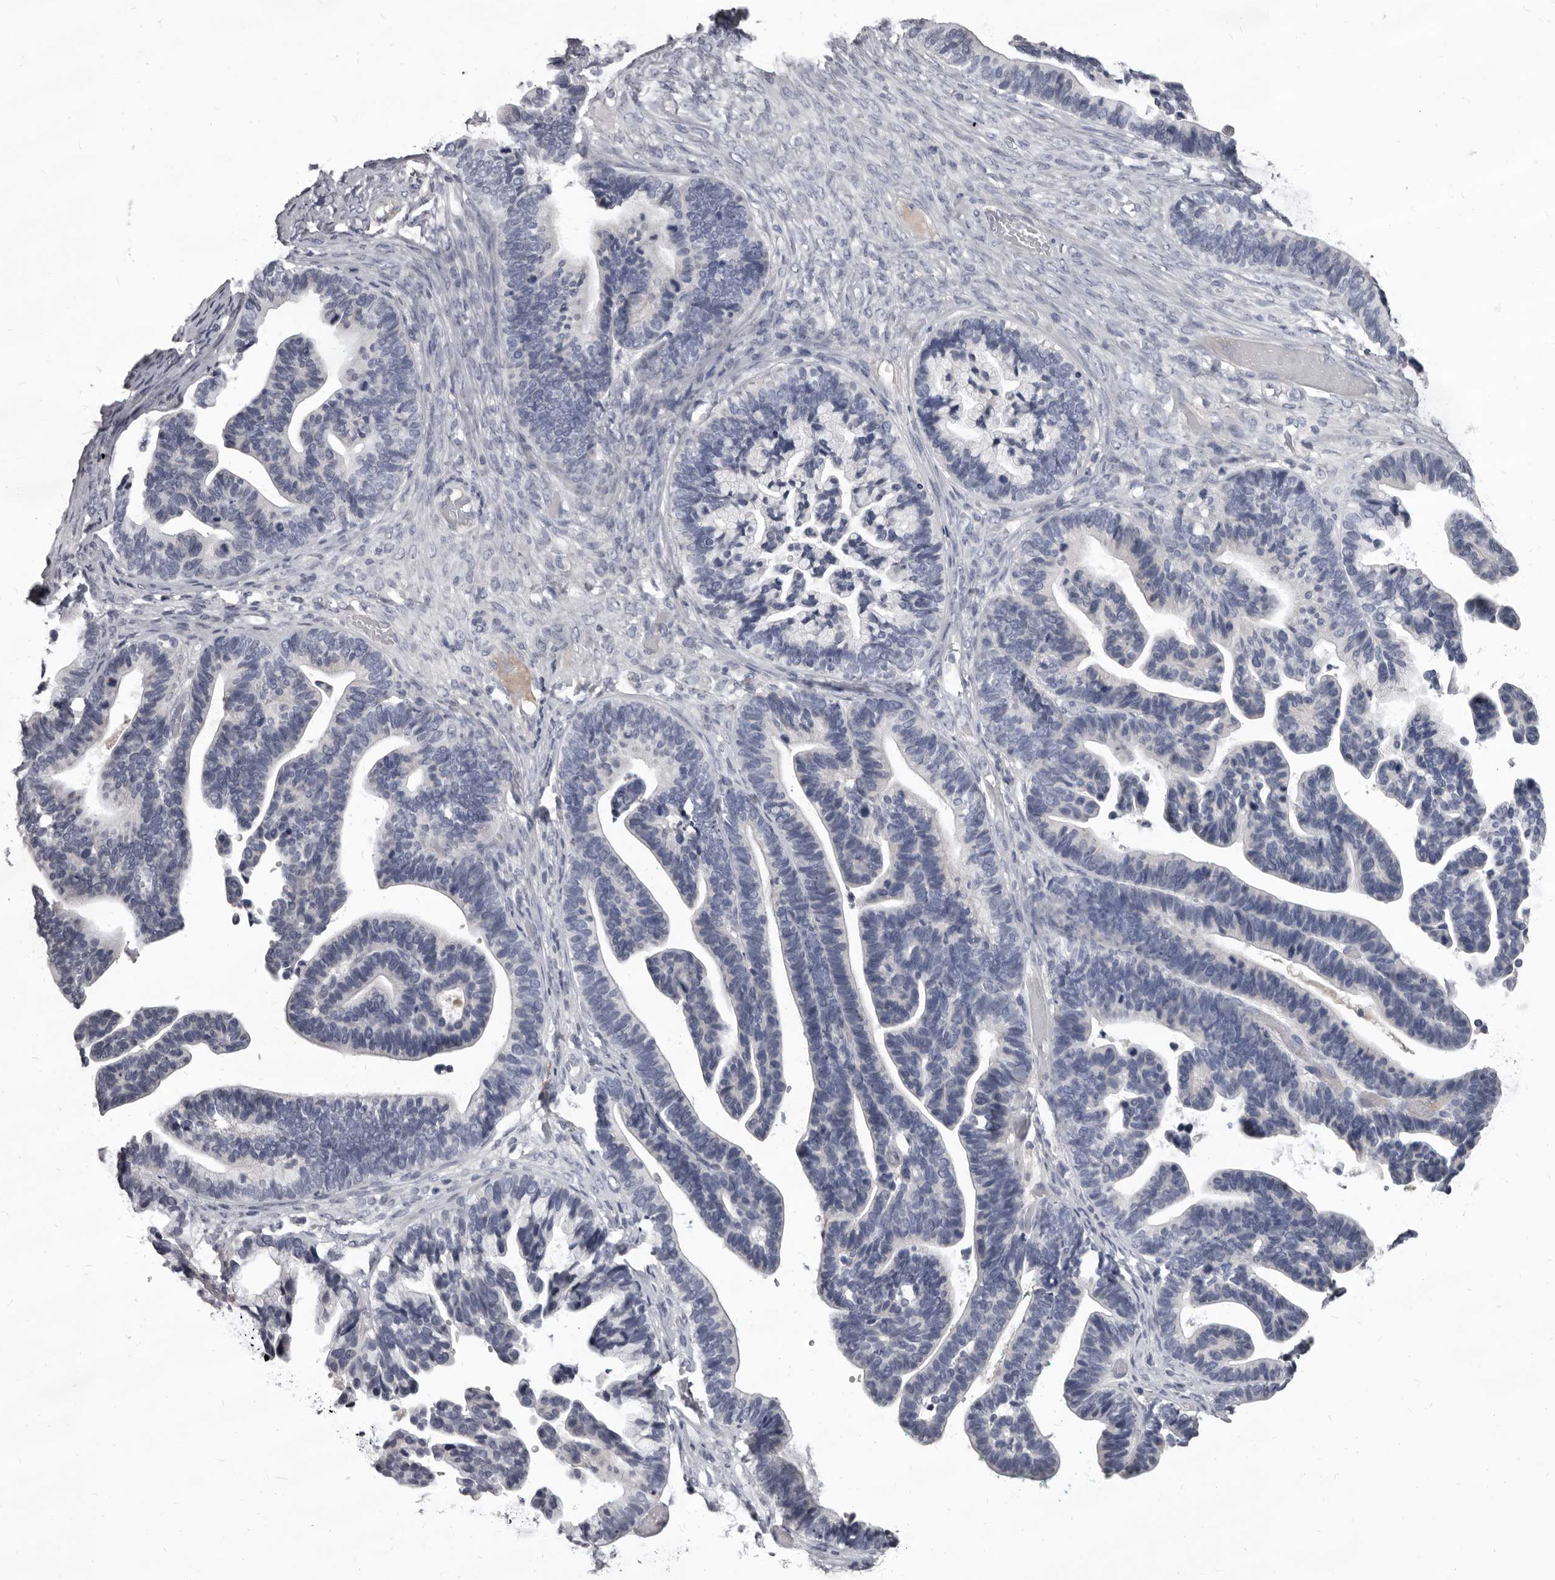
{"staining": {"intensity": "negative", "quantity": "none", "location": "none"}, "tissue": "ovarian cancer", "cell_type": "Tumor cells", "image_type": "cancer", "snomed": [{"axis": "morphology", "description": "Cystadenocarcinoma, serous, NOS"}, {"axis": "topography", "description": "Ovary"}], "caption": "Human ovarian cancer (serous cystadenocarcinoma) stained for a protein using immunohistochemistry (IHC) displays no staining in tumor cells.", "gene": "GZMH", "patient": {"sex": "female", "age": 56}}